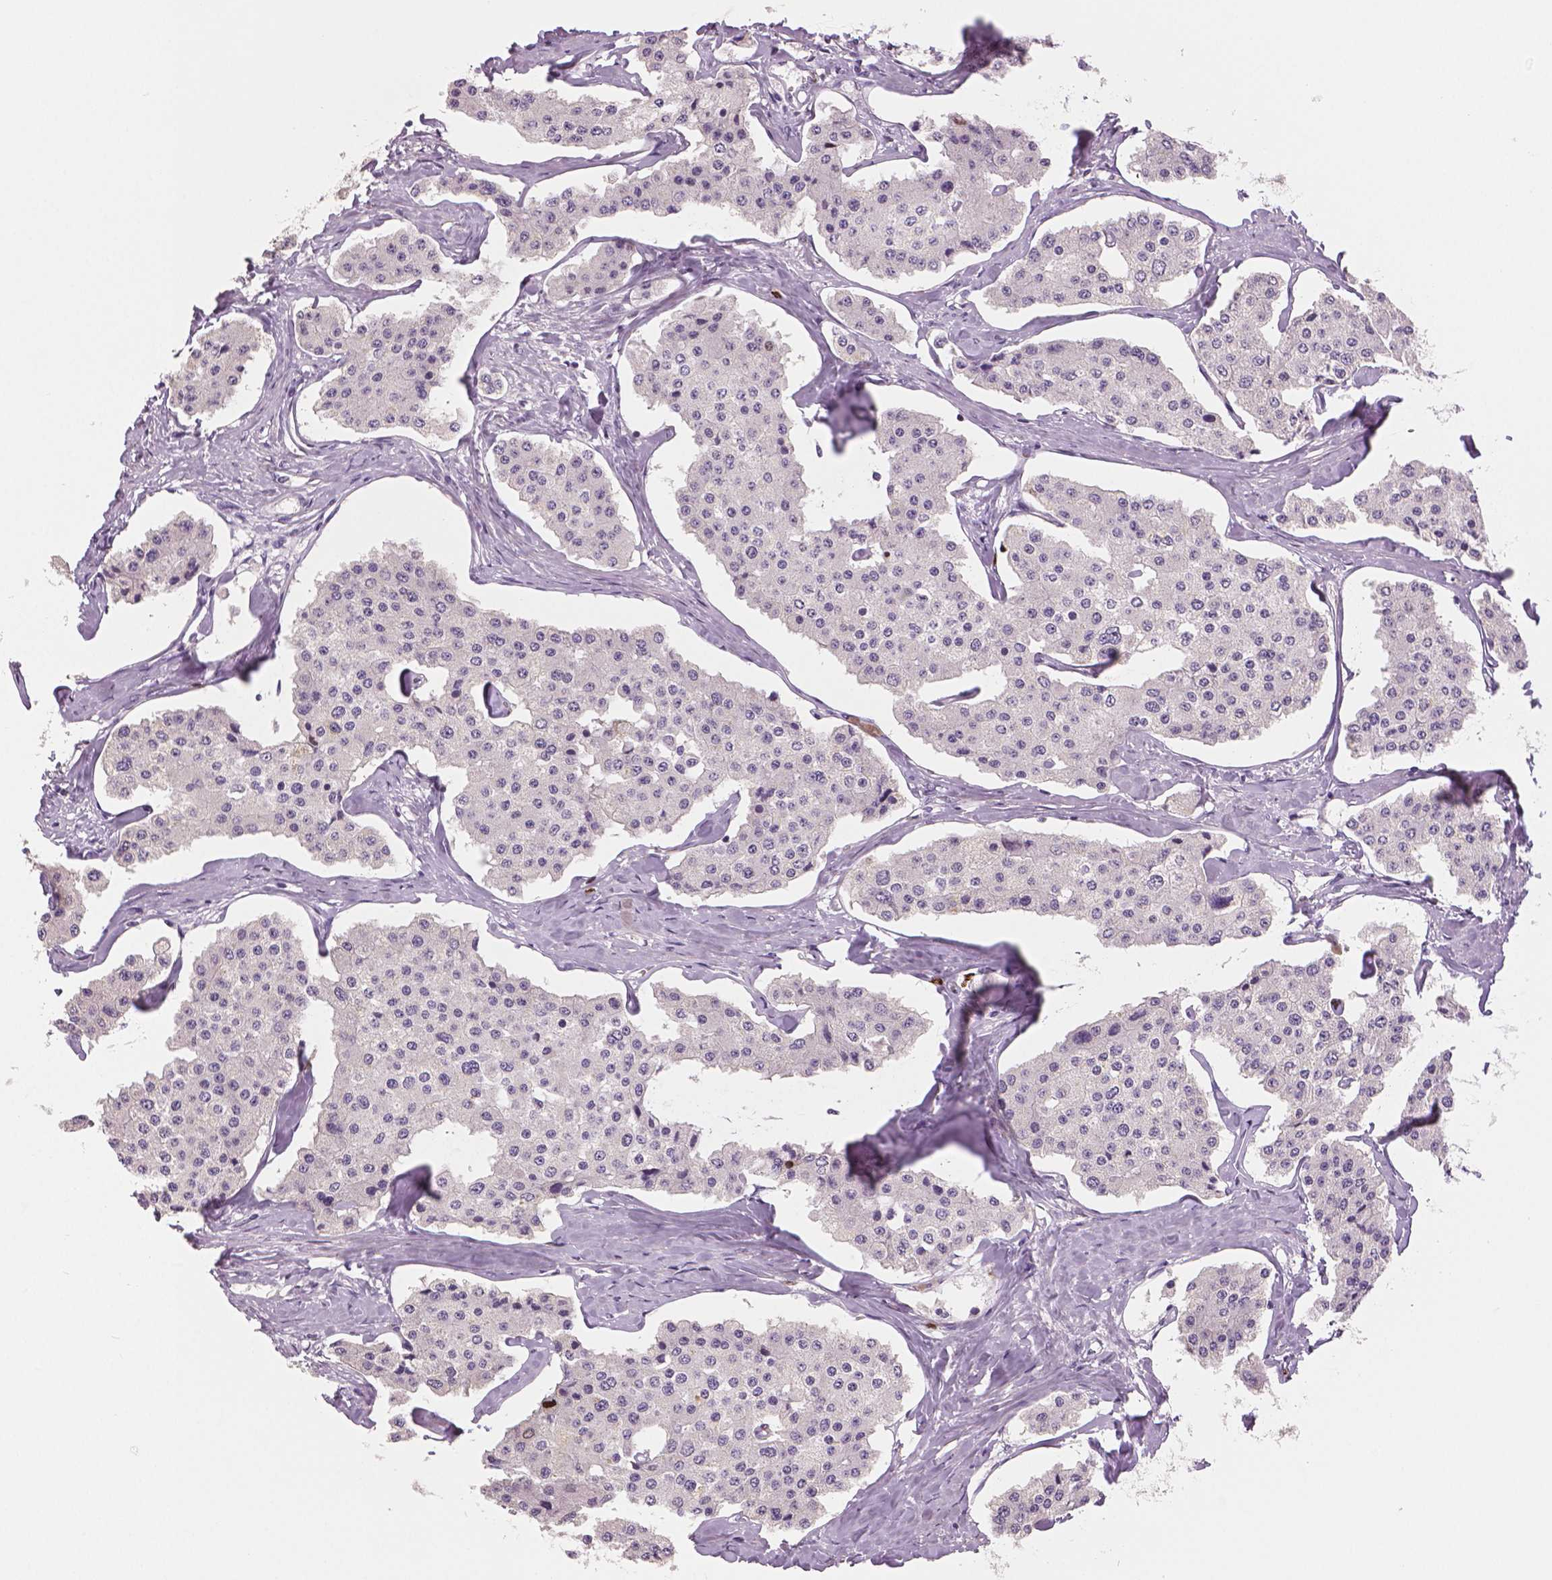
{"staining": {"intensity": "negative", "quantity": "none", "location": "none"}, "tissue": "carcinoid", "cell_type": "Tumor cells", "image_type": "cancer", "snomed": [{"axis": "morphology", "description": "Carcinoid, malignant, NOS"}, {"axis": "topography", "description": "Small intestine"}], "caption": "Immunohistochemistry (IHC) photomicrograph of neoplastic tissue: carcinoid stained with DAB reveals no significant protein positivity in tumor cells.", "gene": "MKI67", "patient": {"sex": "female", "age": 65}}